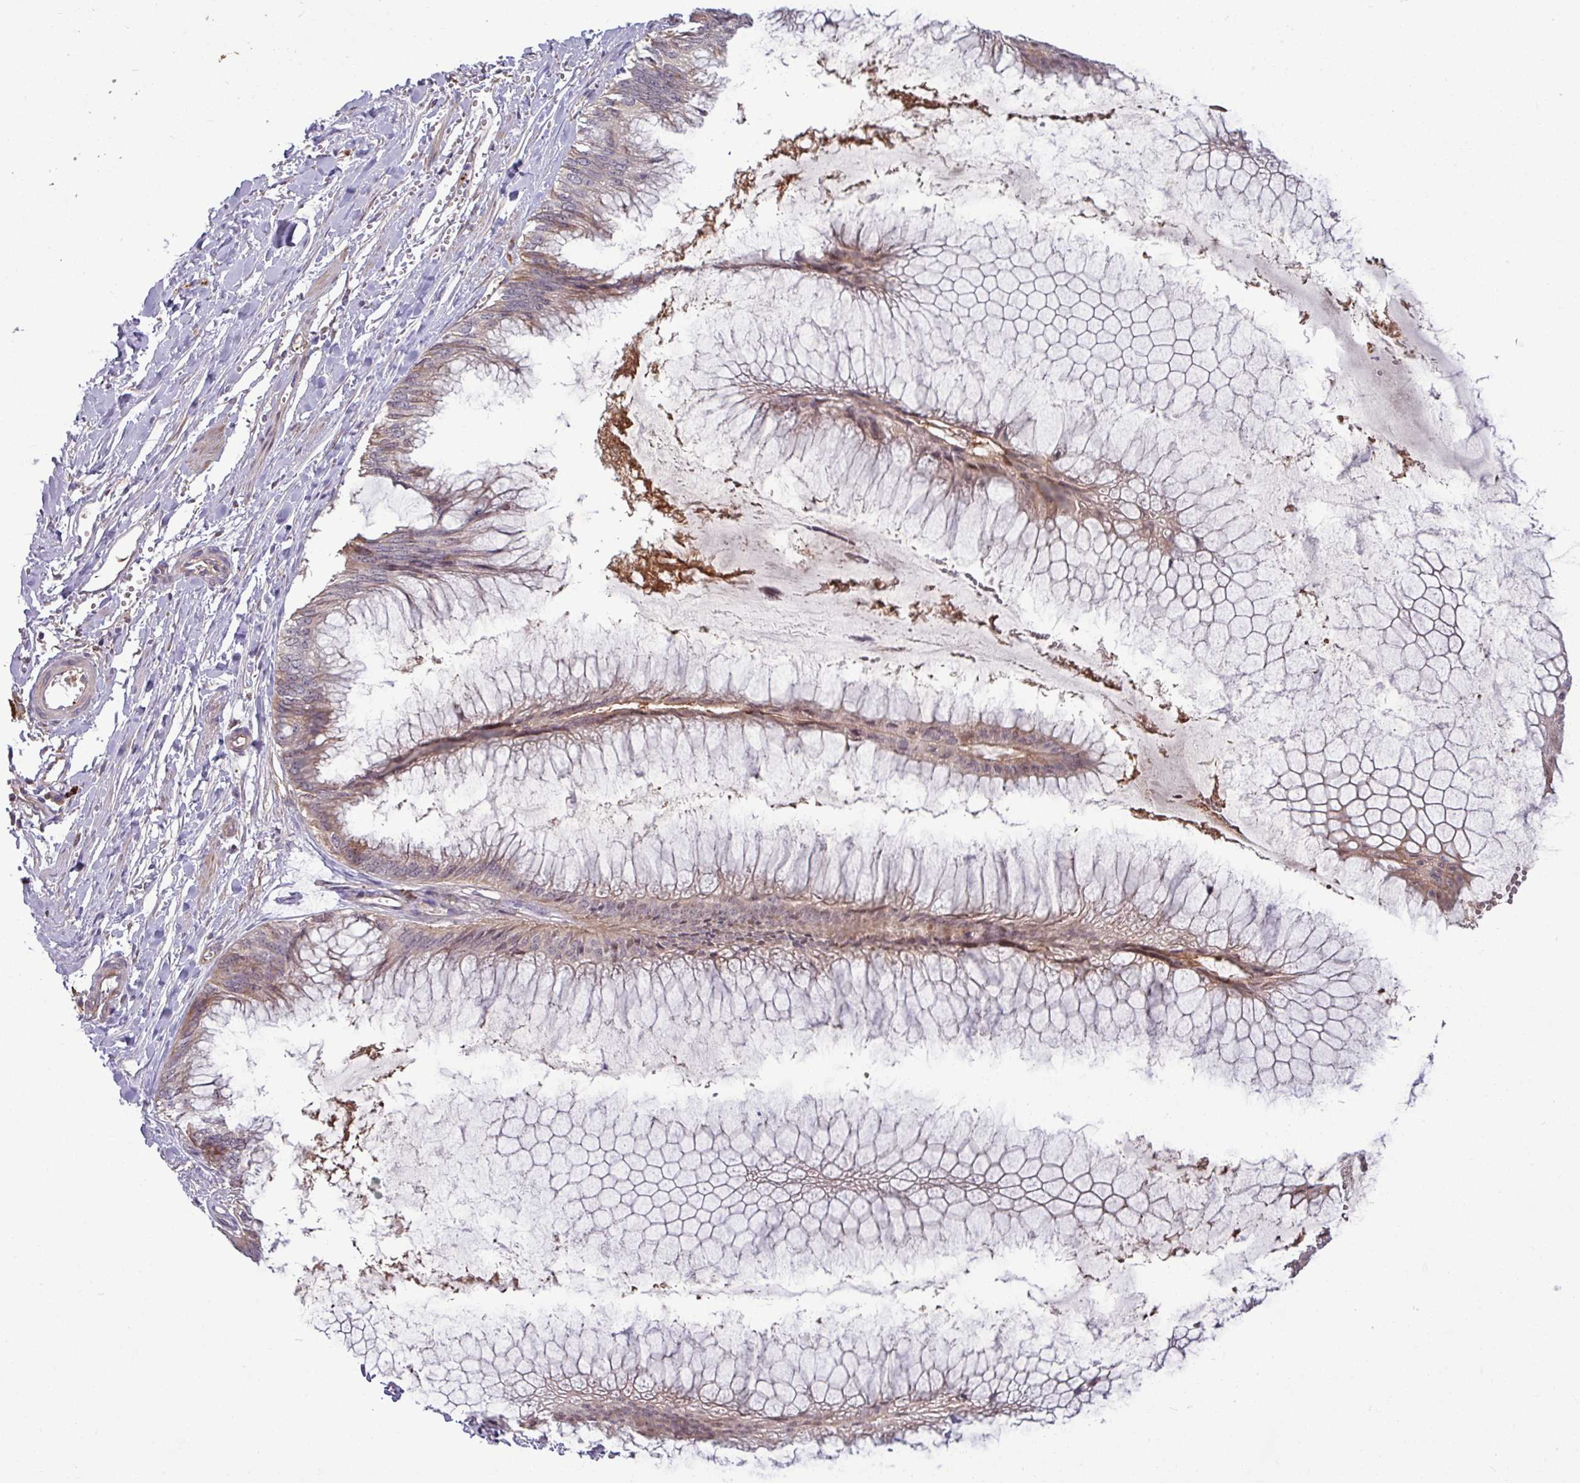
{"staining": {"intensity": "moderate", "quantity": "<25%", "location": "cytoplasmic/membranous"}, "tissue": "ovarian cancer", "cell_type": "Tumor cells", "image_type": "cancer", "snomed": [{"axis": "morphology", "description": "Cystadenocarcinoma, mucinous, NOS"}, {"axis": "topography", "description": "Ovary"}], "caption": "Immunohistochemical staining of human ovarian cancer (mucinous cystadenocarcinoma) shows low levels of moderate cytoplasmic/membranous expression in approximately <25% of tumor cells.", "gene": "B4GALNT4", "patient": {"sex": "female", "age": 44}}